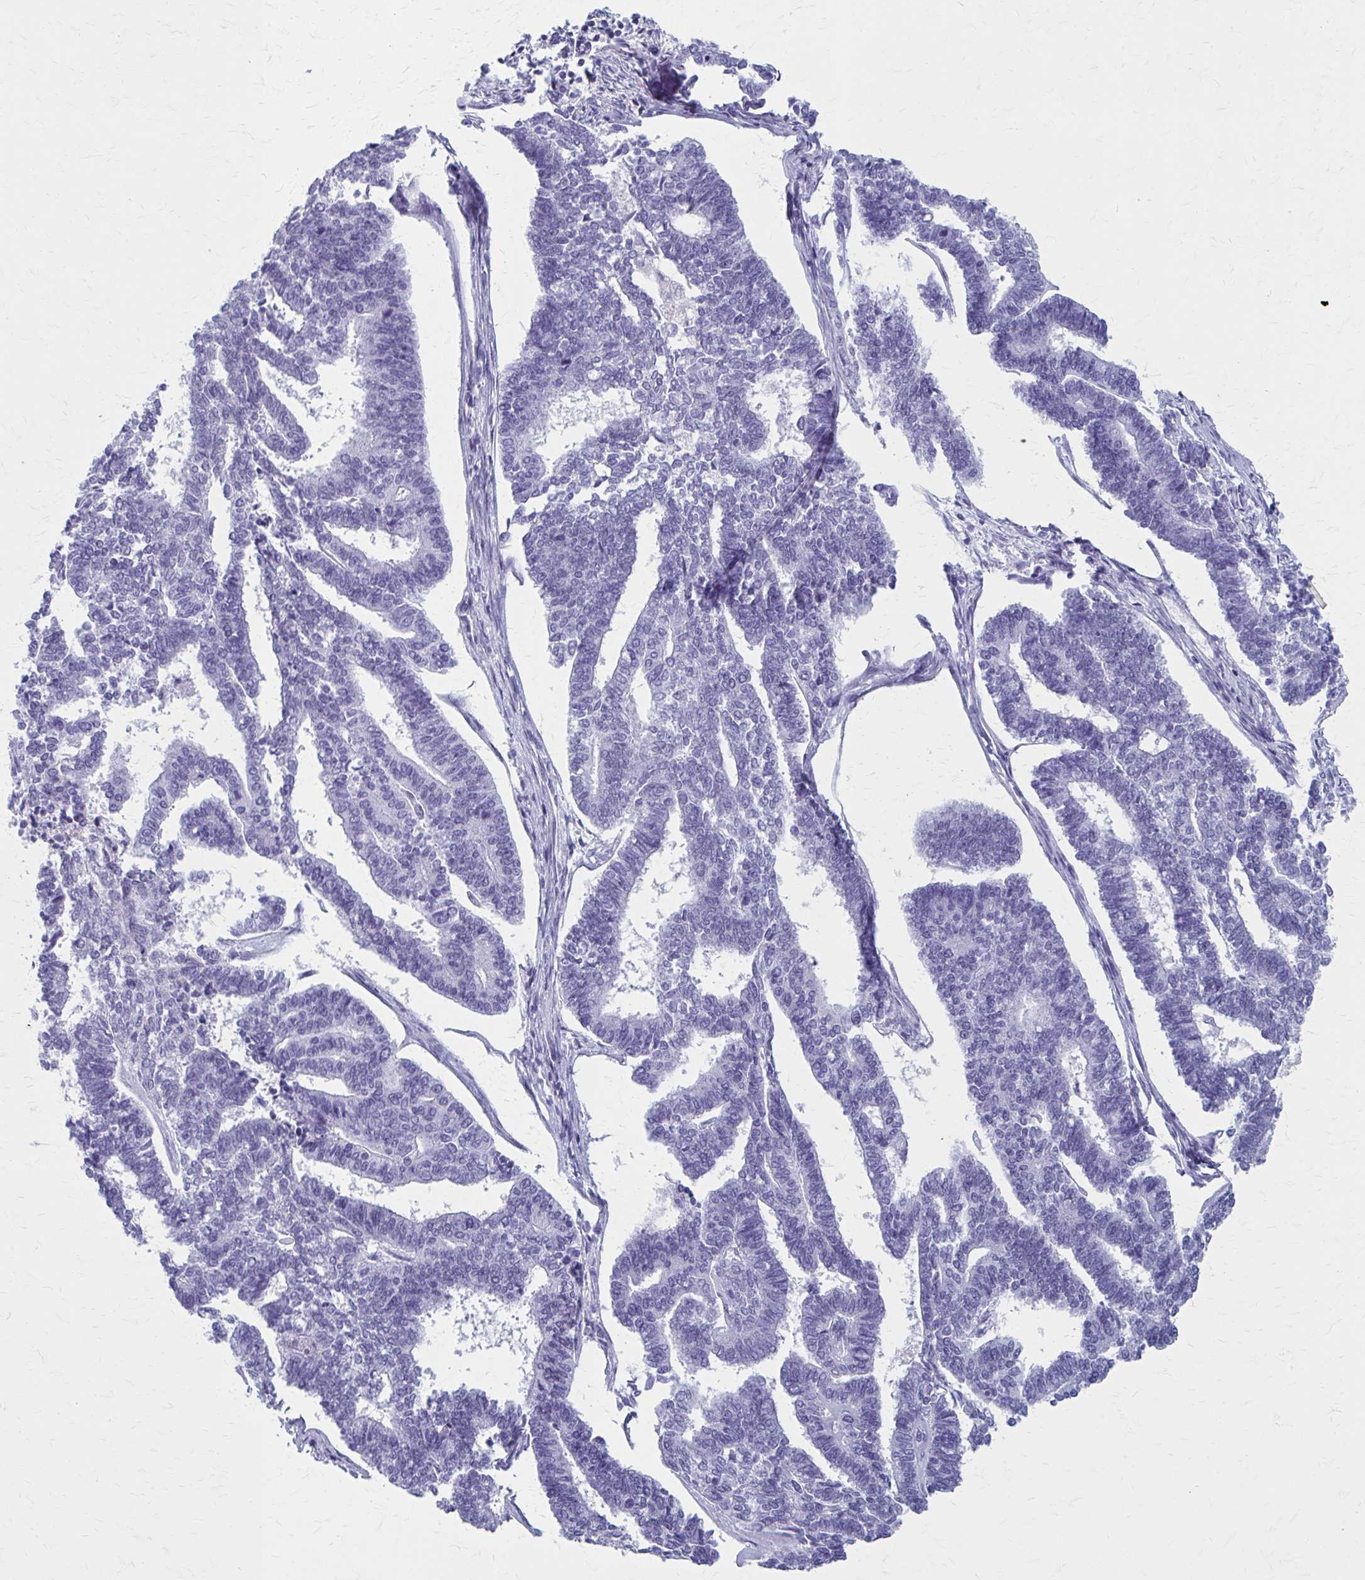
{"staining": {"intensity": "negative", "quantity": "none", "location": "none"}, "tissue": "endometrial cancer", "cell_type": "Tumor cells", "image_type": "cancer", "snomed": [{"axis": "morphology", "description": "Adenocarcinoma, NOS"}, {"axis": "topography", "description": "Endometrium"}], "caption": "Endometrial cancer (adenocarcinoma) stained for a protein using IHC reveals no staining tumor cells.", "gene": "CELF5", "patient": {"sex": "female", "age": 70}}